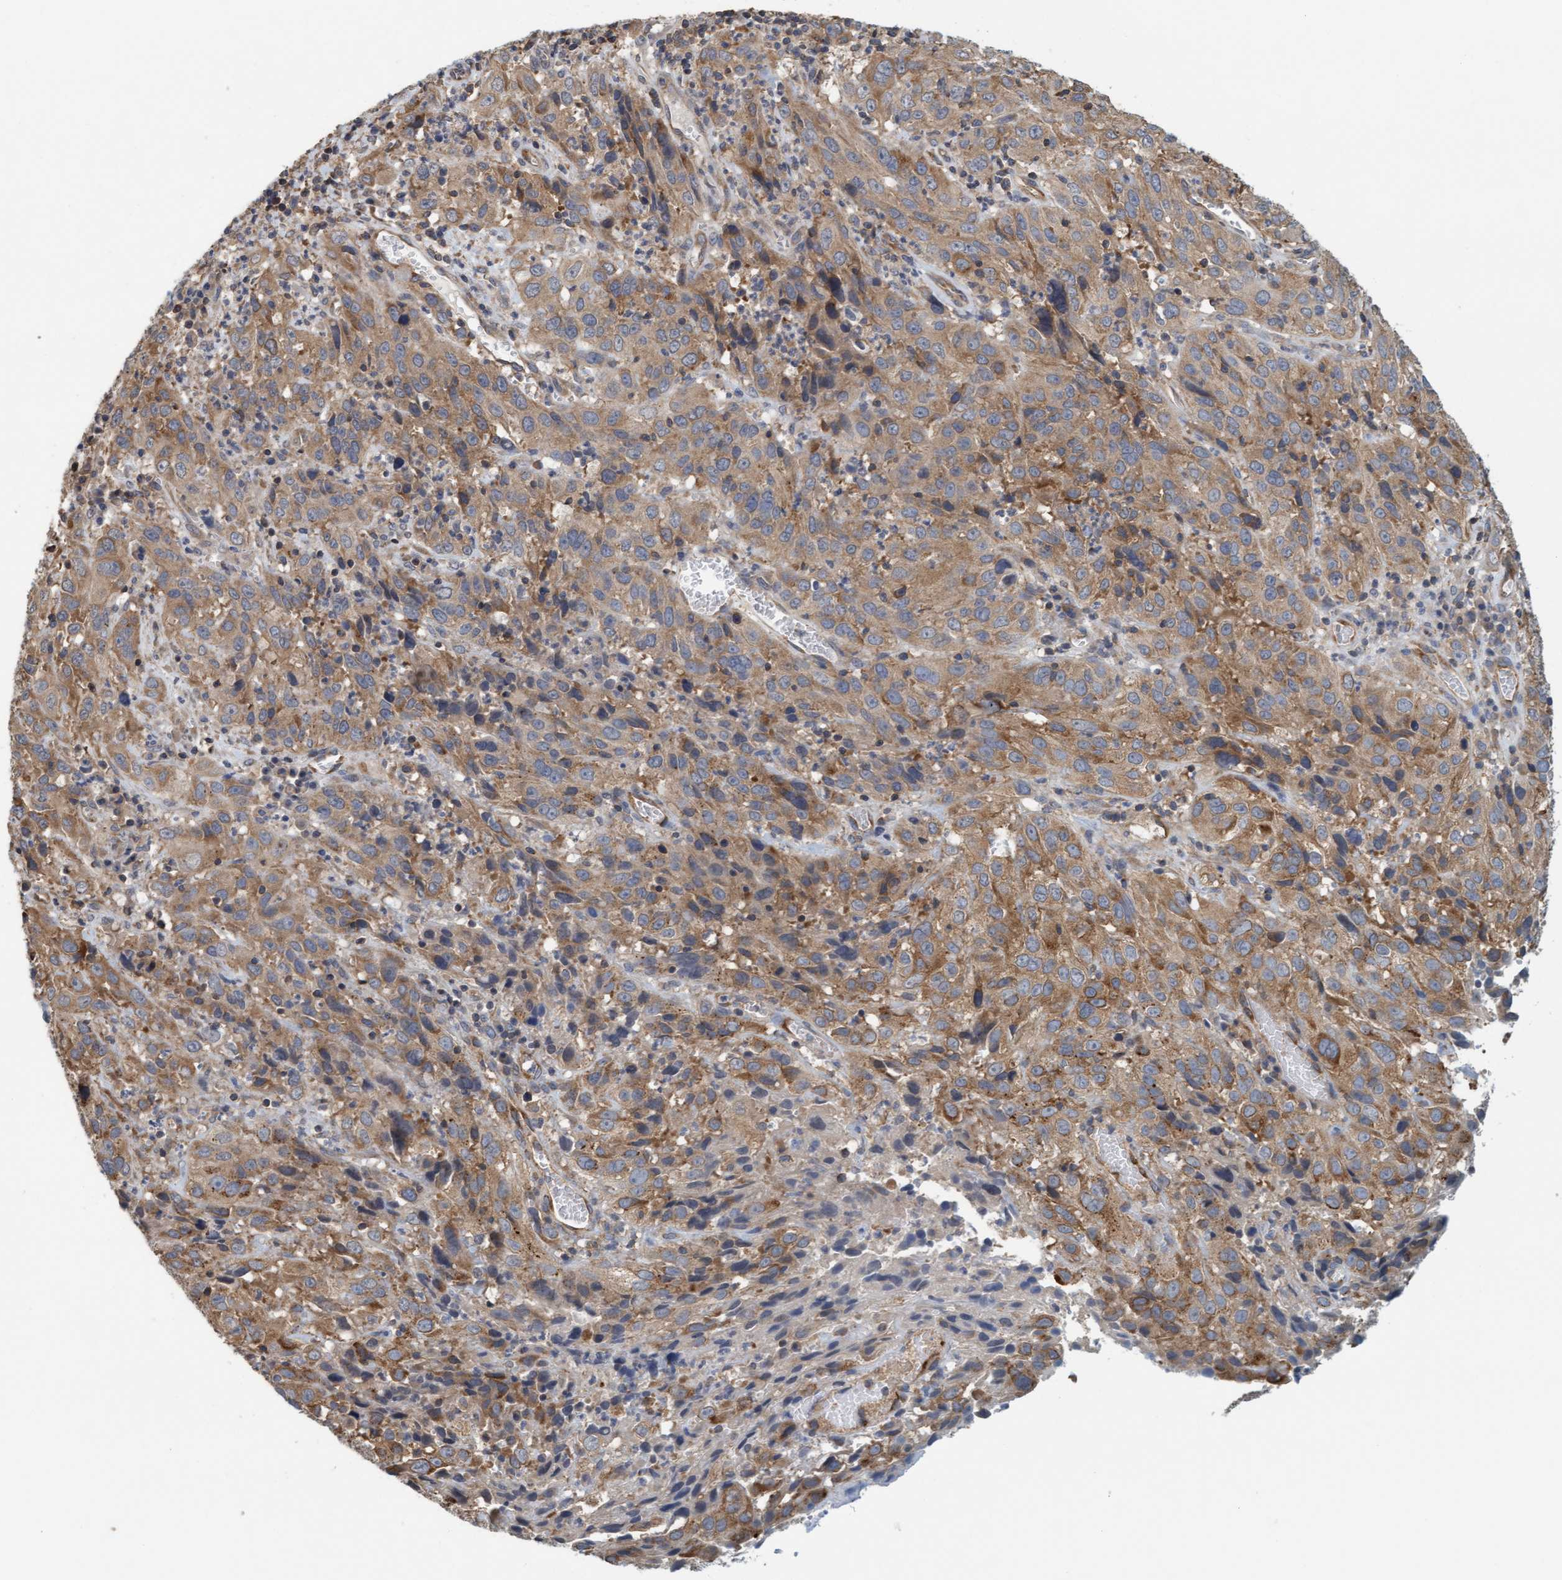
{"staining": {"intensity": "moderate", "quantity": ">75%", "location": "cytoplasmic/membranous"}, "tissue": "cervical cancer", "cell_type": "Tumor cells", "image_type": "cancer", "snomed": [{"axis": "morphology", "description": "Squamous cell carcinoma, NOS"}, {"axis": "topography", "description": "Cervix"}], "caption": "IHC of human cervical cancer (squamous cell carcinoma) exhibits medium levels of moderate cytoplasmic/membranous staining in approximately >75% of tumor cells.", "gene": "FXR2", "patient": {"sex": "female", "age": 32}}